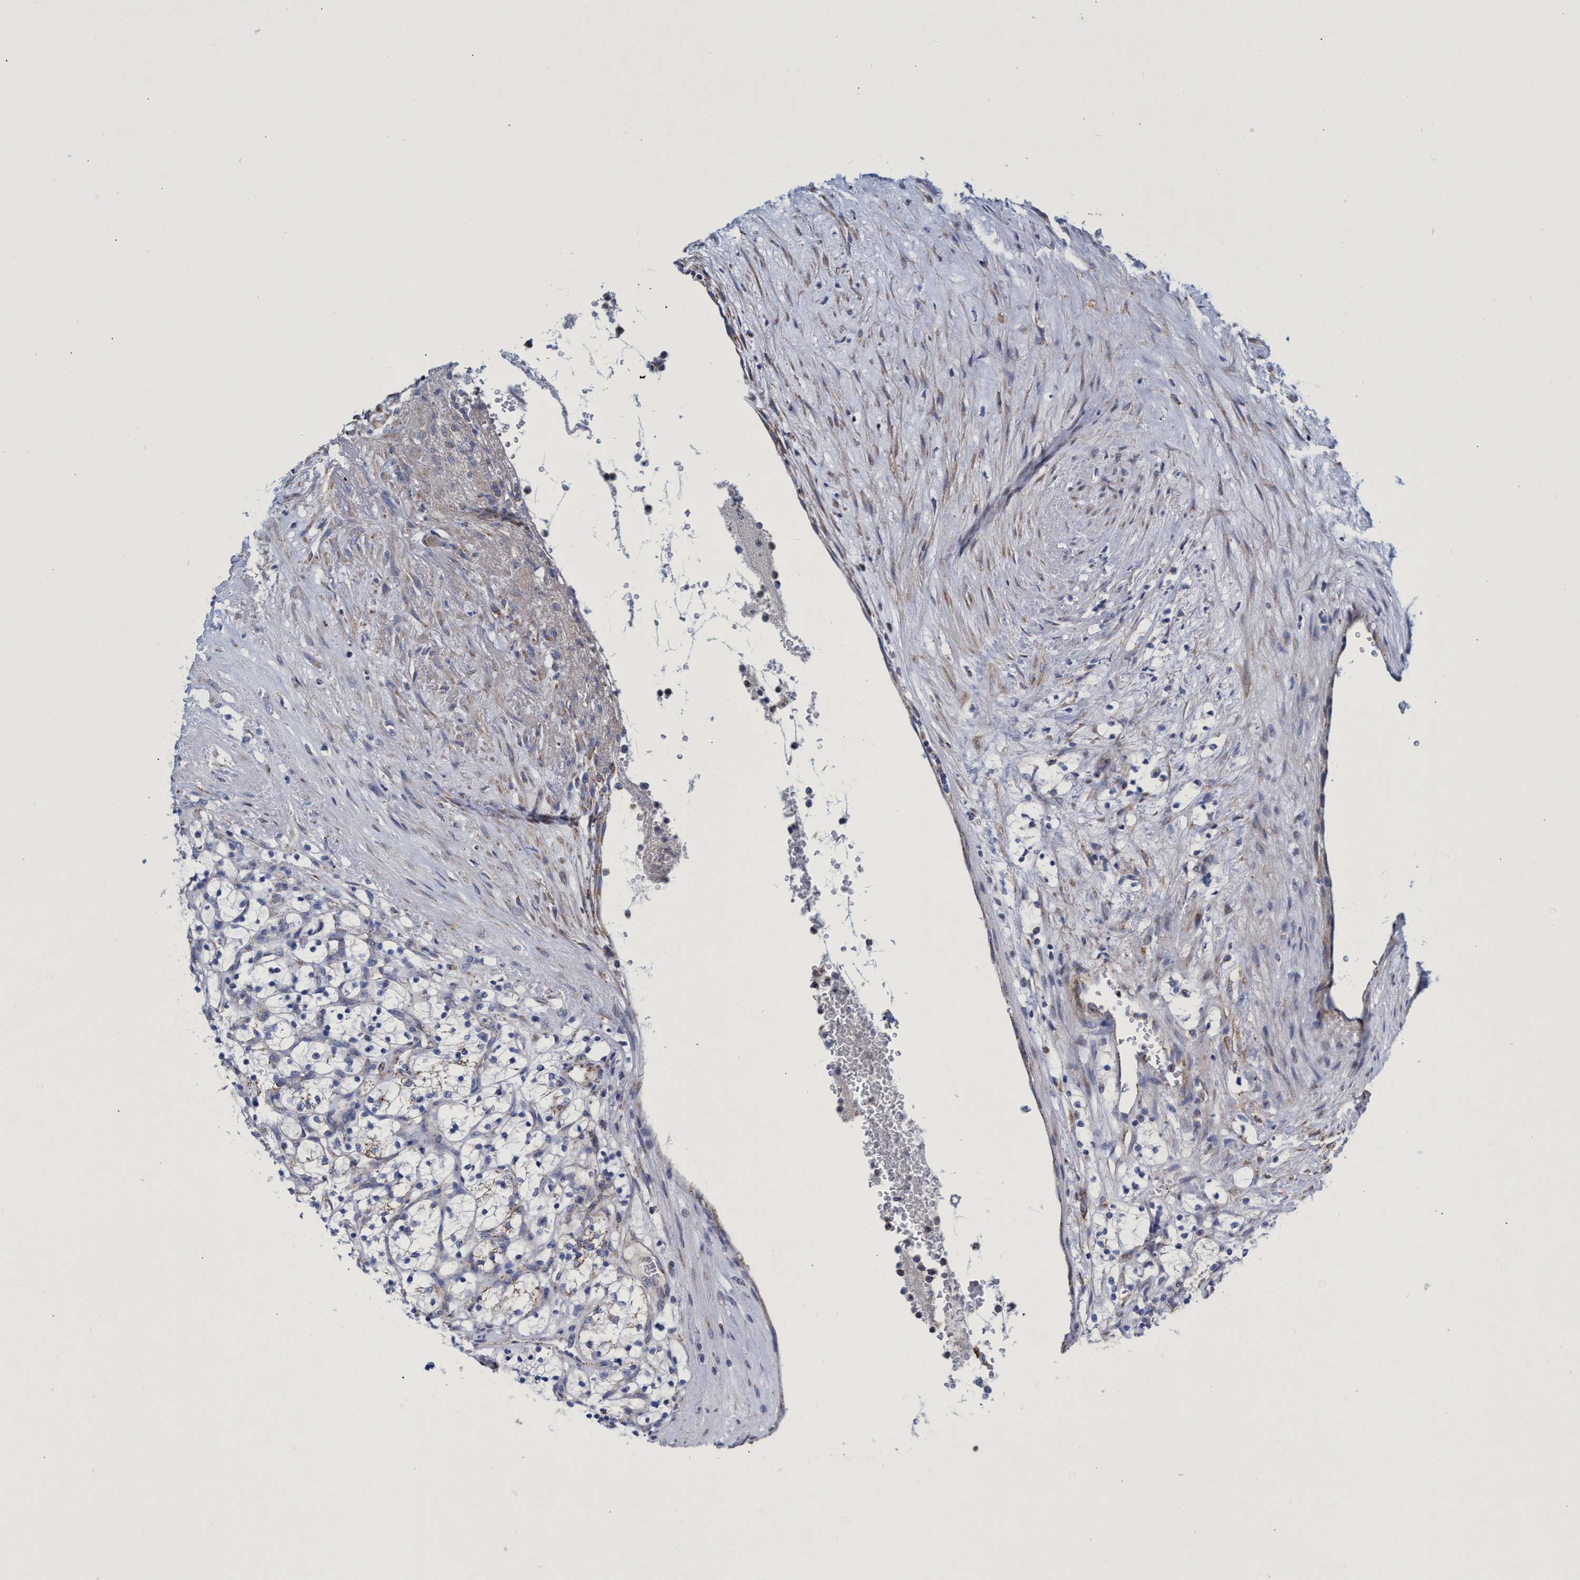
{"staining": {"intensity": "negative", "quantity": "none", "location": "none"}, "tissue": "renal cancer", "cell_type": "Tumor cells", "image_type": "cancer", "snomed": [{"axis": "morphology", "description": "Adenocarcinoma, NOS"}, {"axis": "topography", "description": "Kidney"}], "caption": "Immunohistochemical staining of renal cancer (adenocarcinoma) displays no significant positivity in tumor cells. (DAB (3,3'-diaminobenzidine) immunohistochemistry (IHC) visualized using brightfield microscopy, high magnification).", "gene": "ZNF750", "patient": {"sex": "female", "age": 69}}